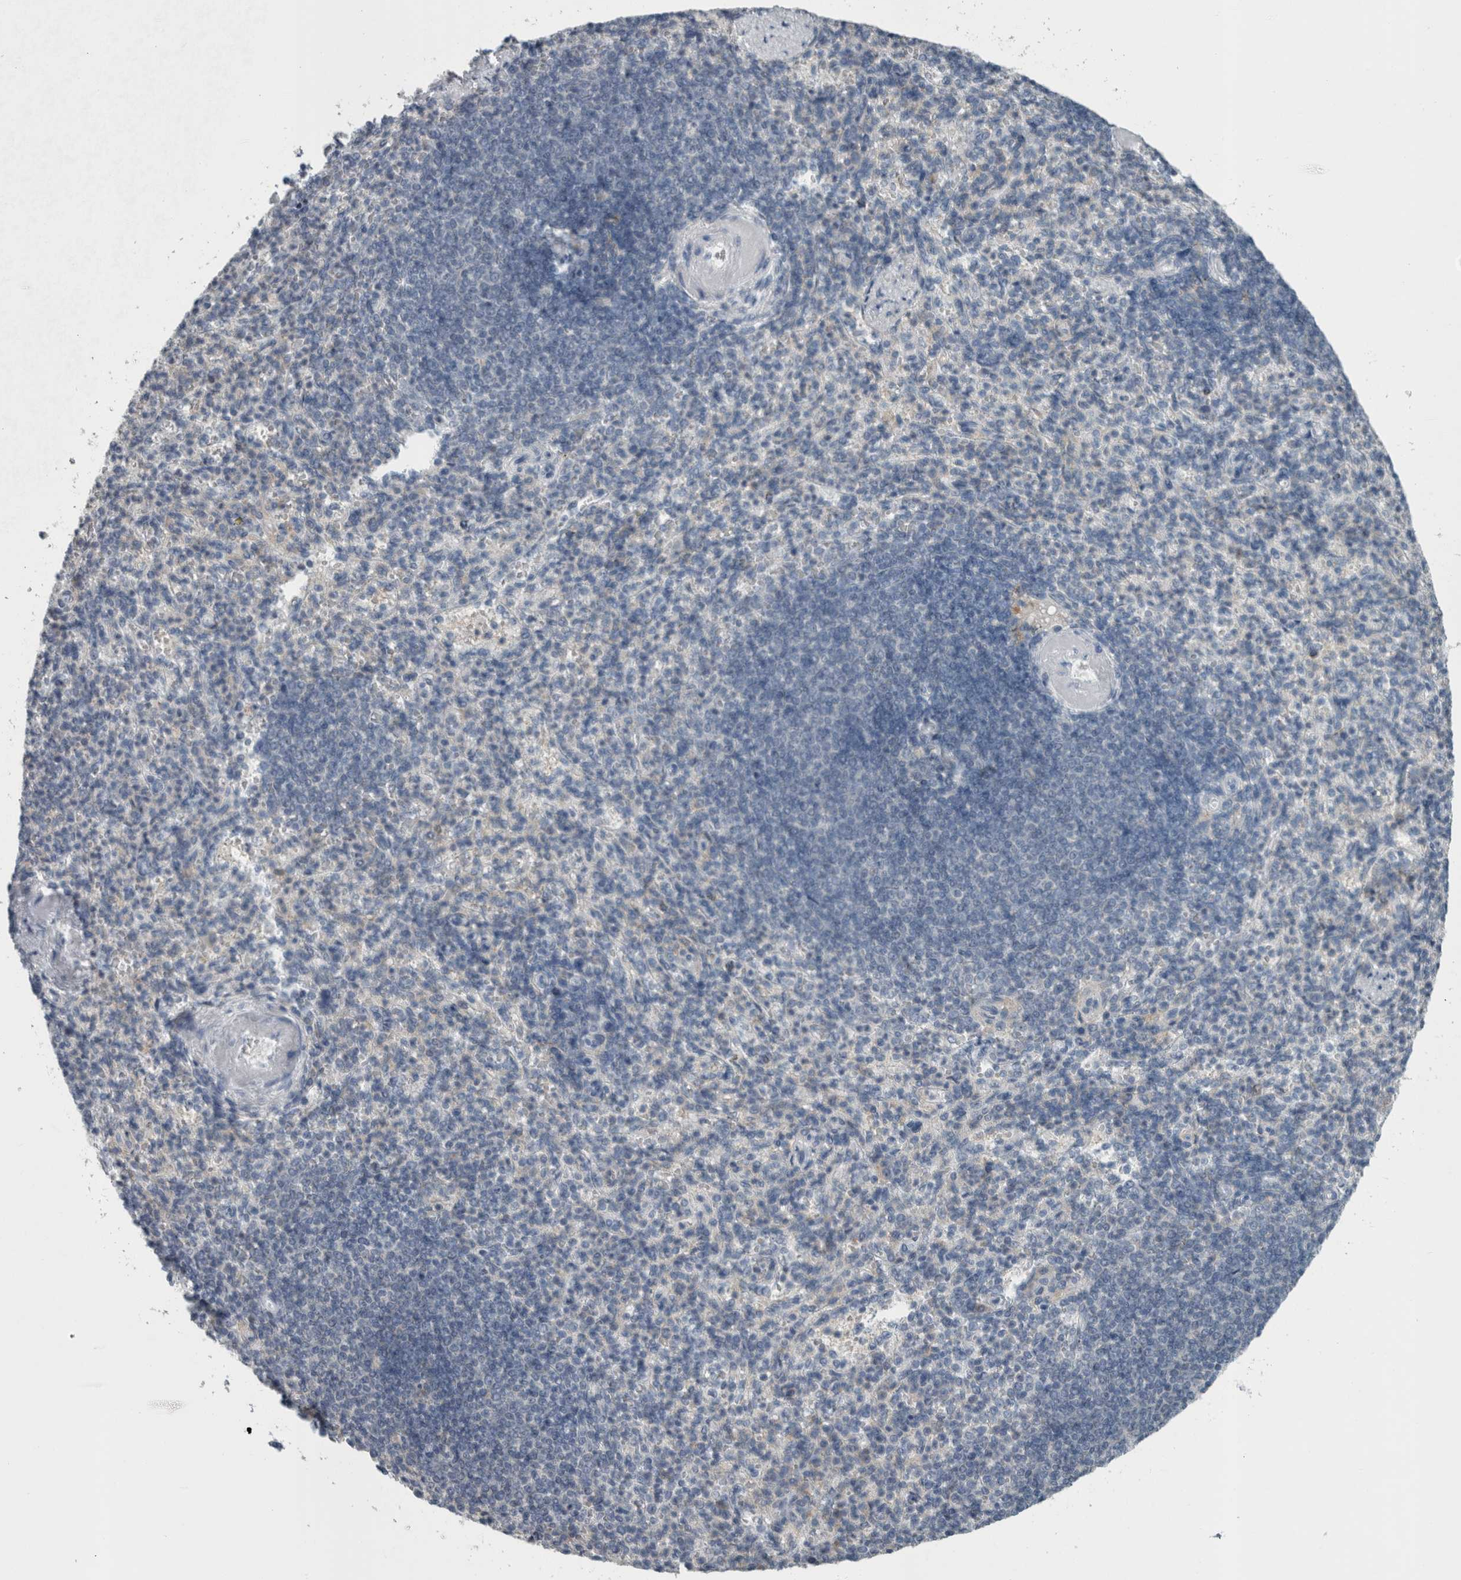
{"staining": {"intensity": "negative", "quantity": "none", "location": "none"}, "tissue": "spleen", "cell_type": "Cells in red pulp", "image_type": "normal", "snomed": [{"axis": "morphology", "description": "Normal tissue, NOS"}, {"axis": "topography", "description": "Spleen"}], "caption": "Immunohistochemistry (IHC) micrograph of normal spleen: spleen stained with DAB reveals no significant protein staining in cells in red pulp.", "gene": "ACSF2", "patient": {"sex": "female", "age": 74}}